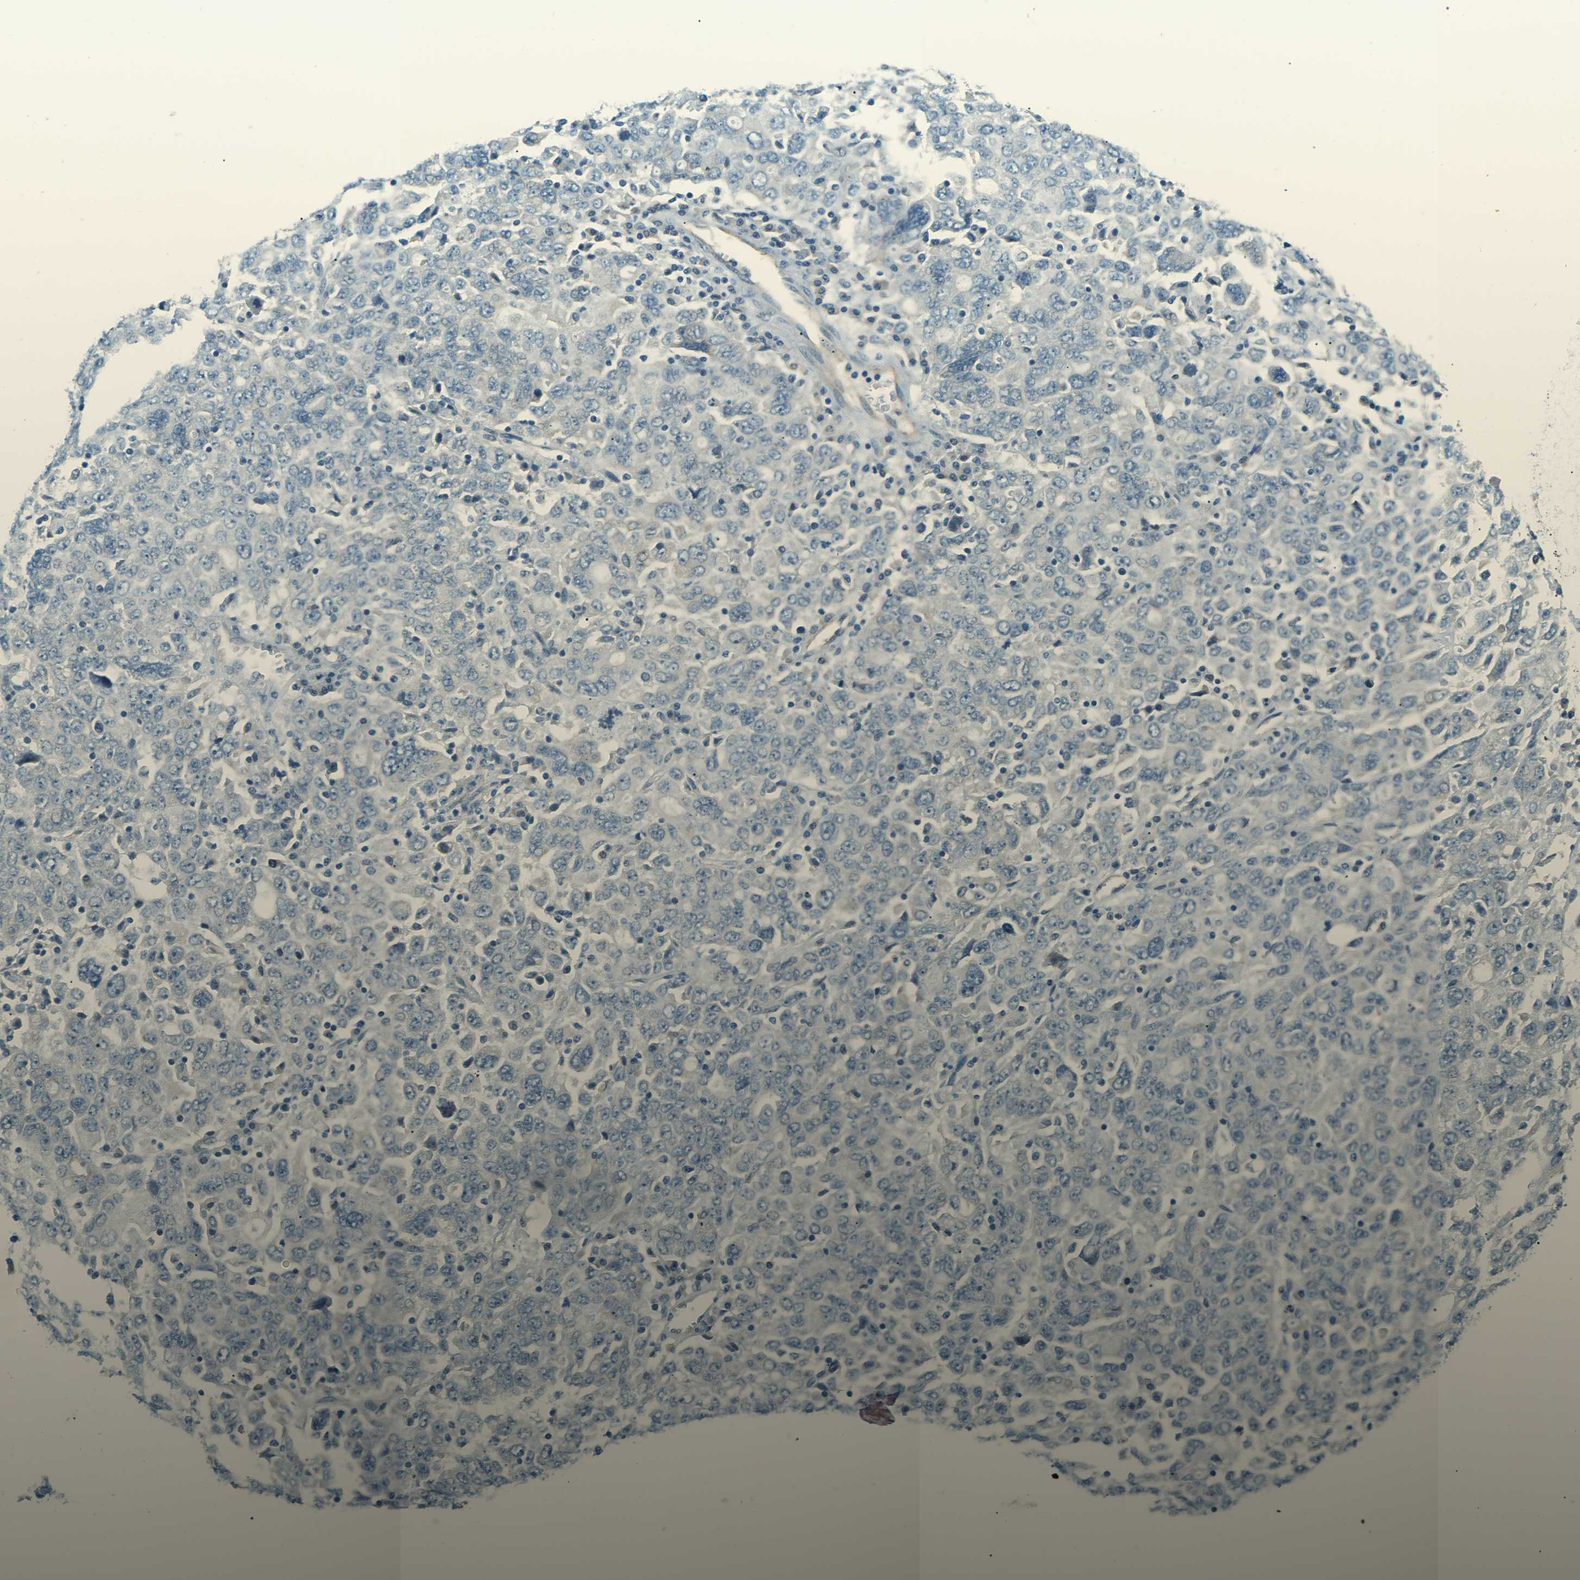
{"staining": {"intensity": "negative", "quantity": "none", "location": "none"}, "tissue": "ovarian cancer", "cell_type": "Tumor cells", "image_type": "cancer", "snomed": [{"axis": "morphology", "description": "Carcinoma, endometroid"}, {"axis": "topography", "description": "Ovary"}], "caption": "DAB (3,3'-diaminobenzidine) immunohistochemical staining of human ovarian cancer (endometroid carcinoma) exhibits no significant staining in tumor cells.", "gene": "ZNF367", "patient": {"sex": "female", "age": 62}}